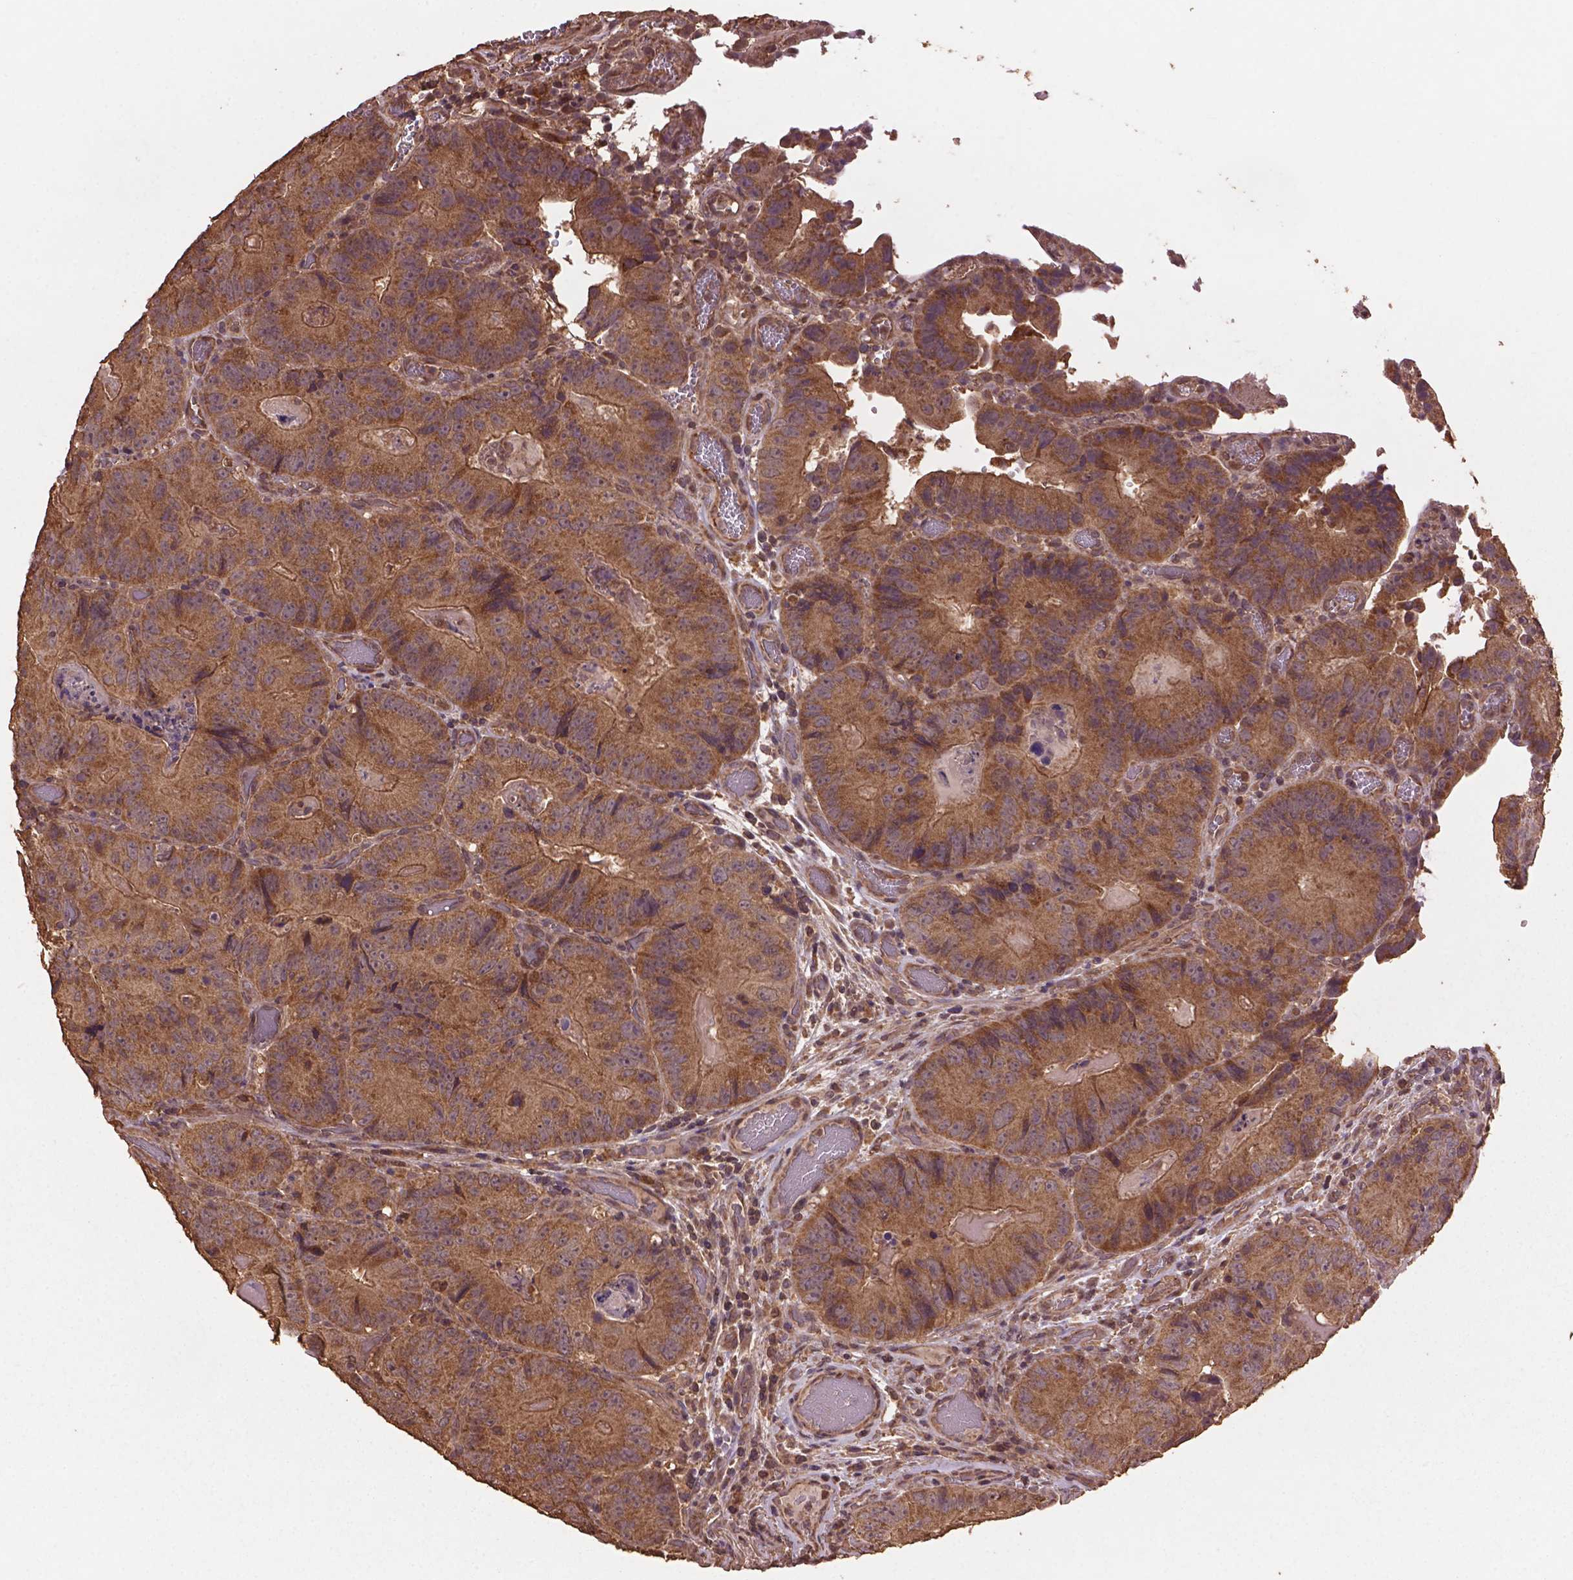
{"staining": {"intensity": "moderate", "quantity": ">75%", "location": "cytoplasmic/membranous"}, "tissue": "colorectal cancer", "cell_type": "Tumor cells", "image_type": "cancer", "snomed": [{"axis": "morphology", "description": "Adenocarcinoma, NOS"}, {"axis": "topography", "description": "Colon"}], "caption": "Human colorectal cancer stained with a brown dye shows moderate cytoplasmic/membranous positive expression in approximately >75% of tumor cells.", "gene": "BABAM1", "patient": {"sex": "female", "age": 86}}